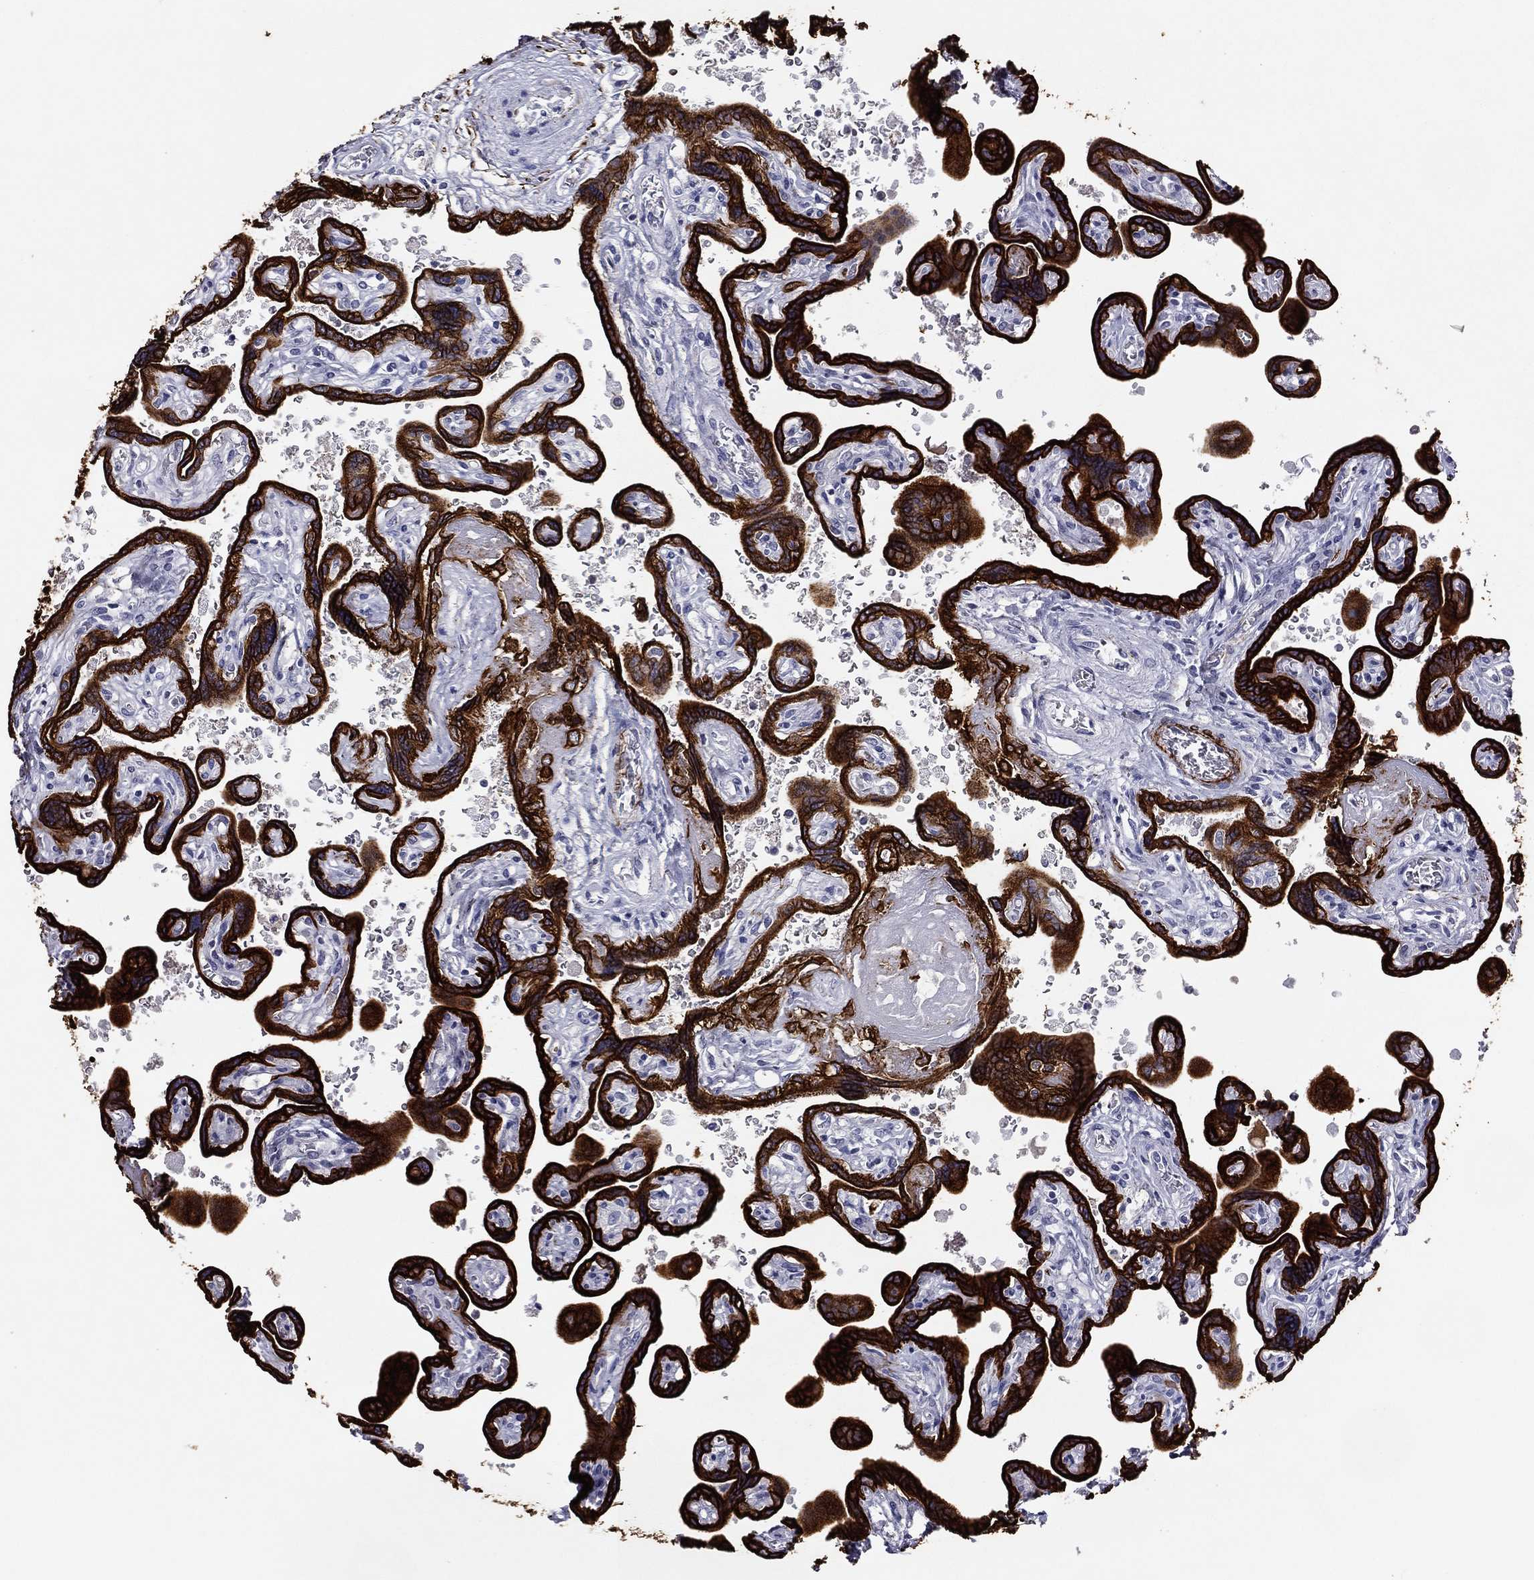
{"staining": {"intensity": "negative", "quantity": "none", "location": "none"}, "tissue": "placenta", "cell_type": "Decidual cells", "image_type": "normal", "snomed": [{"axis": "morphology", "description": "Normal tissue, NOS"}, {"axis": "topography", "description": "Placenta"}], "caption": "The histopathology image displays no staining of decidual cells in normal placenta.", "gene": "KRT7", "patient": {"sex": "female", "age": 32}}